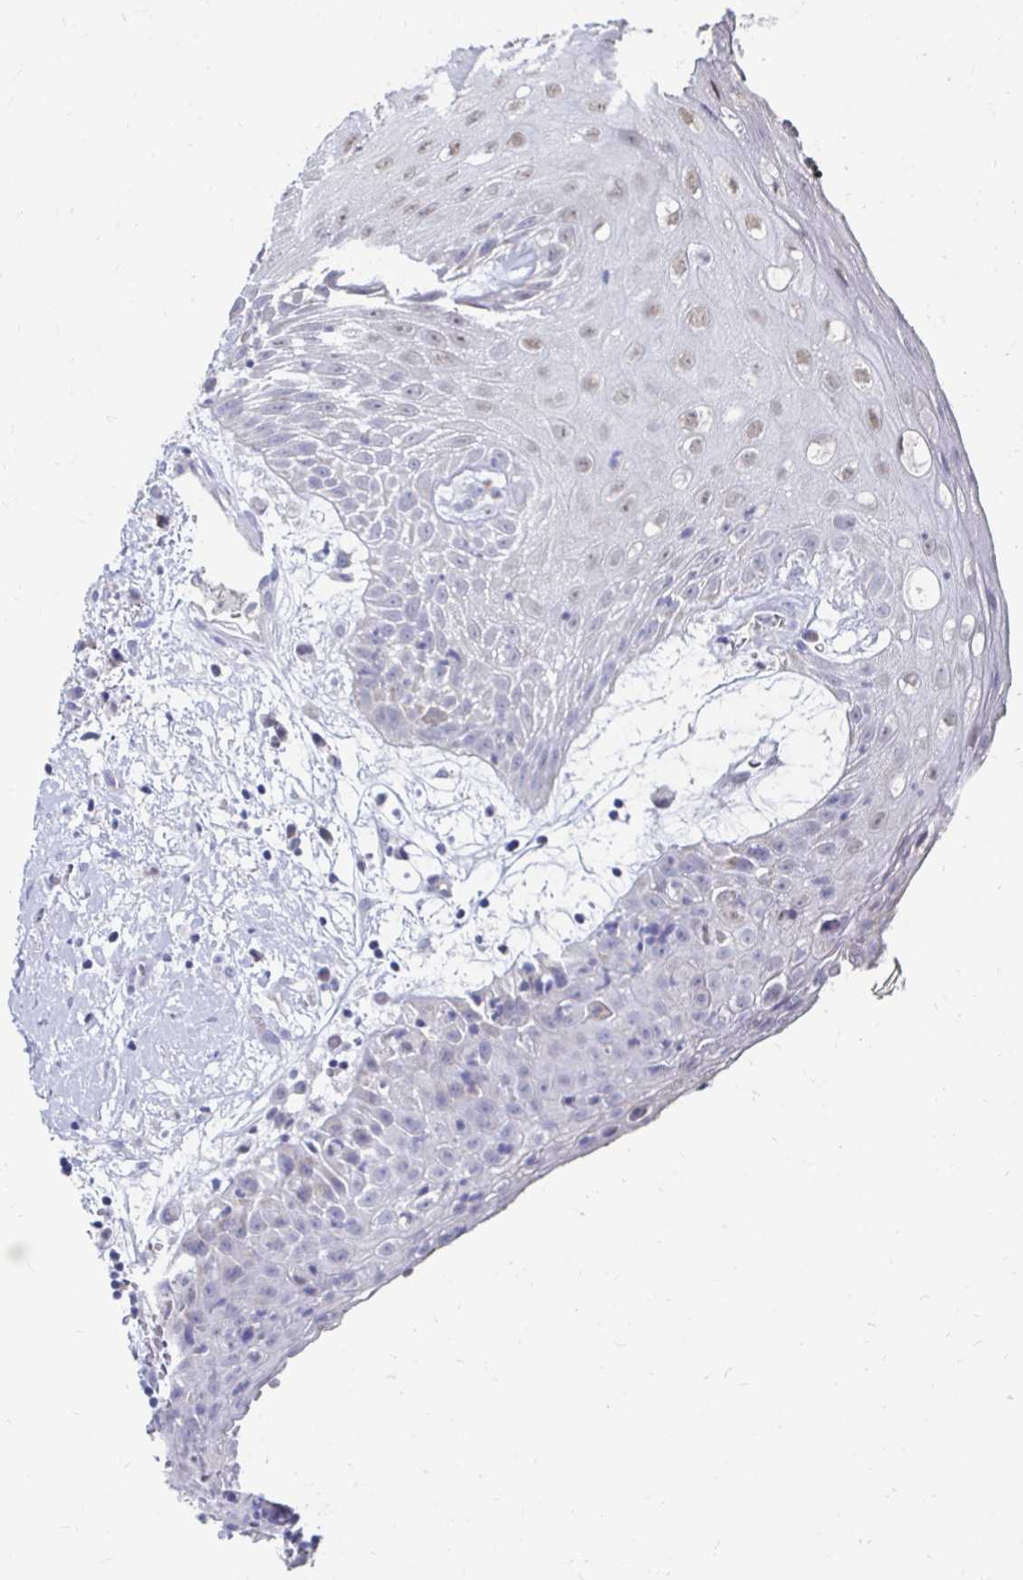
{"staining": {"intensity": "negative", "quantity": "none", "location": "none"}, "tissue": "oral mucosa", "cell_type": "Squamous epithelial cells", "image_type": "normal", "snomed": [{"axis": "morphology", "description": "Normal tissue, NOS"}, {"axis": "morphology", "description": "Squamous cell carcinoma, NOS"}, {"axis": "topography", "description": "Oral tissue"}, {"axis": "topography", "description": "Peripheral nerve tissue"}, {"axis": "topography", "description": "Head-Neck"}], "caption": "A histopathology image of oral mucosa stained for a protein exhibits no brown staining in squamous epithelial cells. Nuclei are stained in blue.", "gene": "NOCT", "patient": {"sex": "female", "age": 59}}